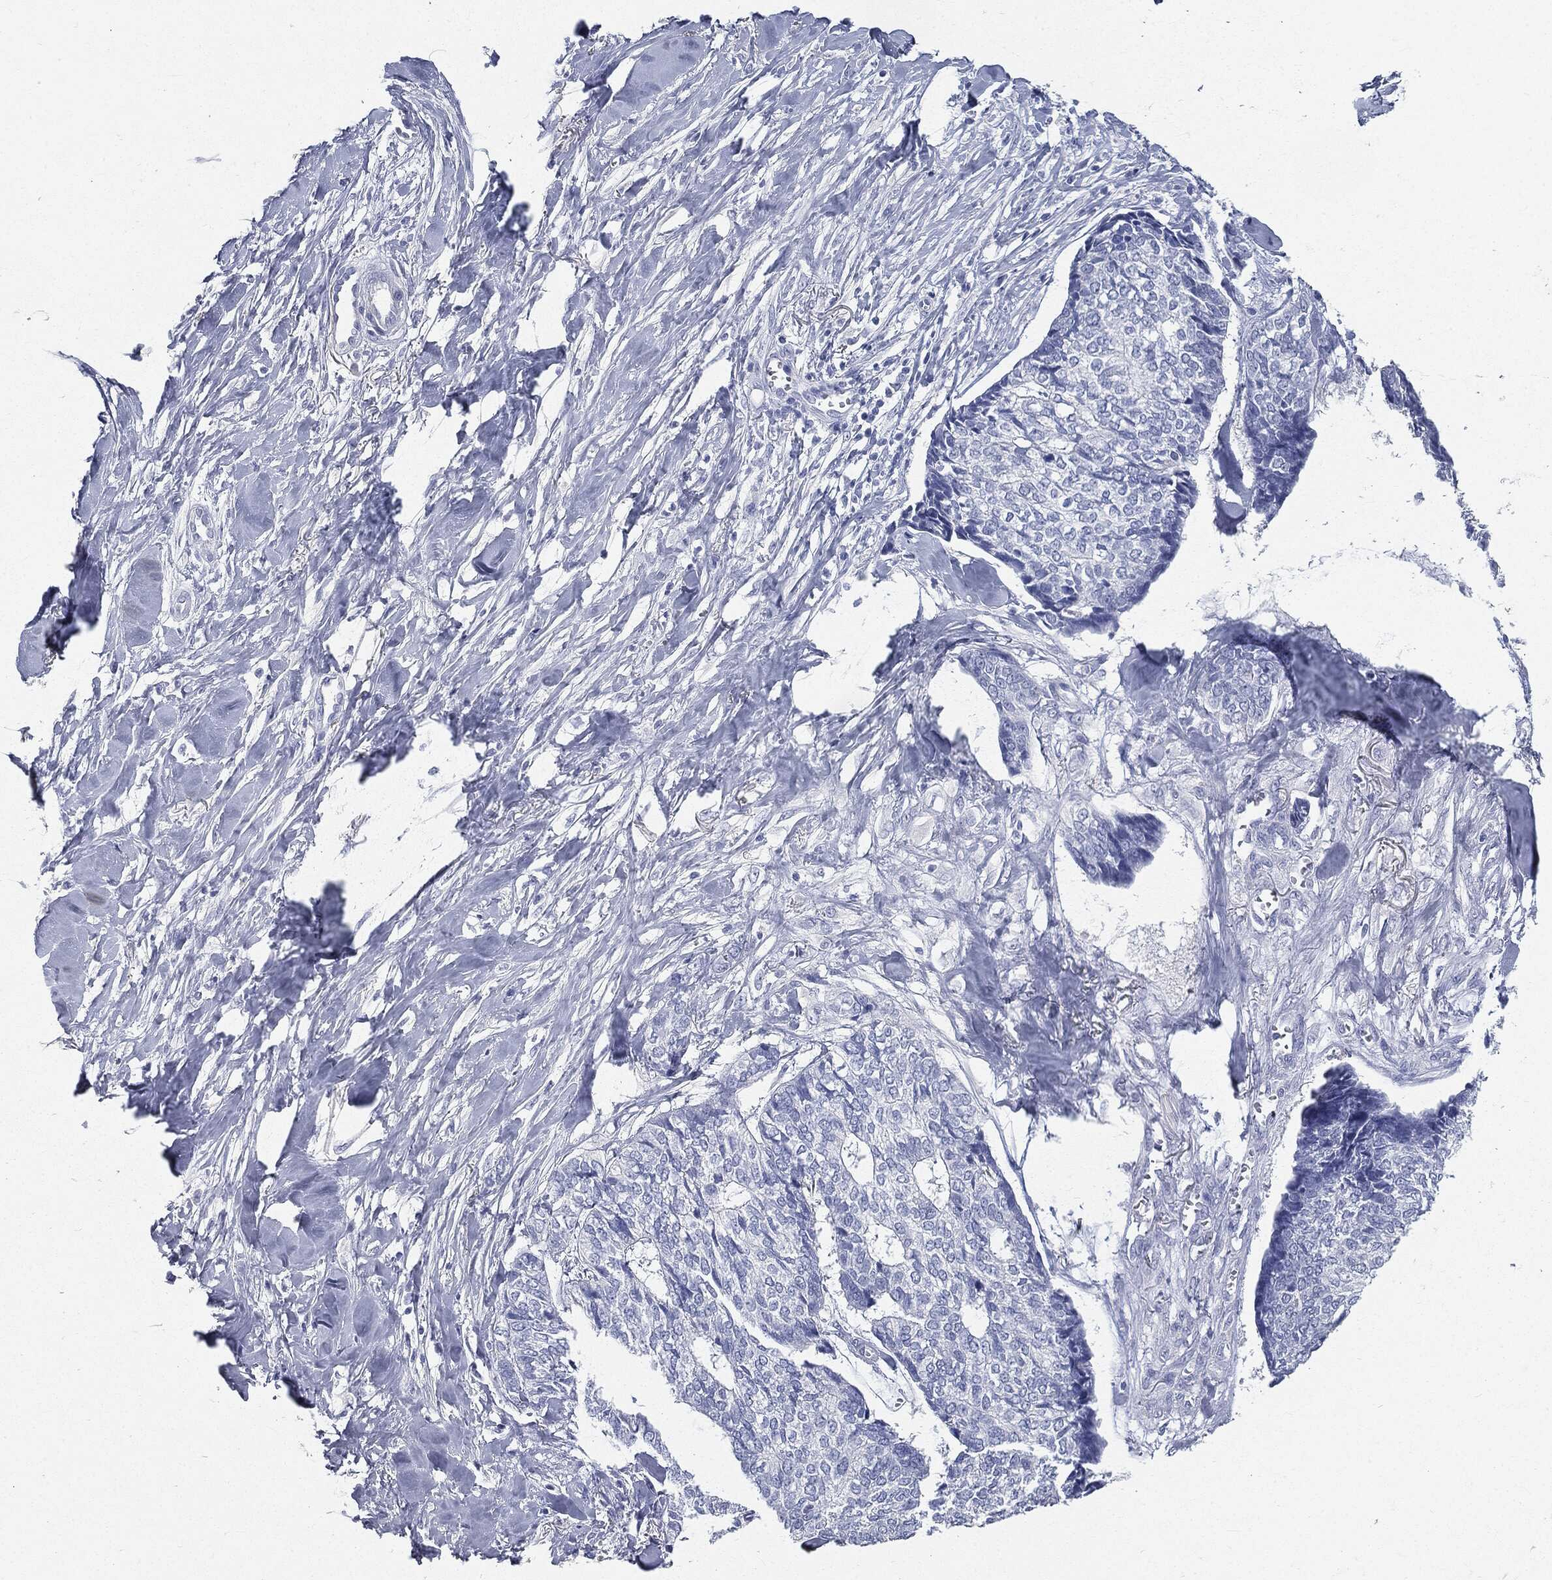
{"staining": {"intensity": "negative", "quantity": "none", "location": "none"}, "tissue": "skin cancer", "cell_type": "Tumor cells", "image_type": "cancer", "snomed": [{"axis": "morphology", "description": "Basal cell carcinoma"}, {"axis": "topography", "description": "Skin"}], "caption": "This is an IHC image of skin cancer (basal cell carcinoma). There is no staining in tumor cells.", "gene": "CUZD1", "patient": {"sex": "male", "age": 86}}